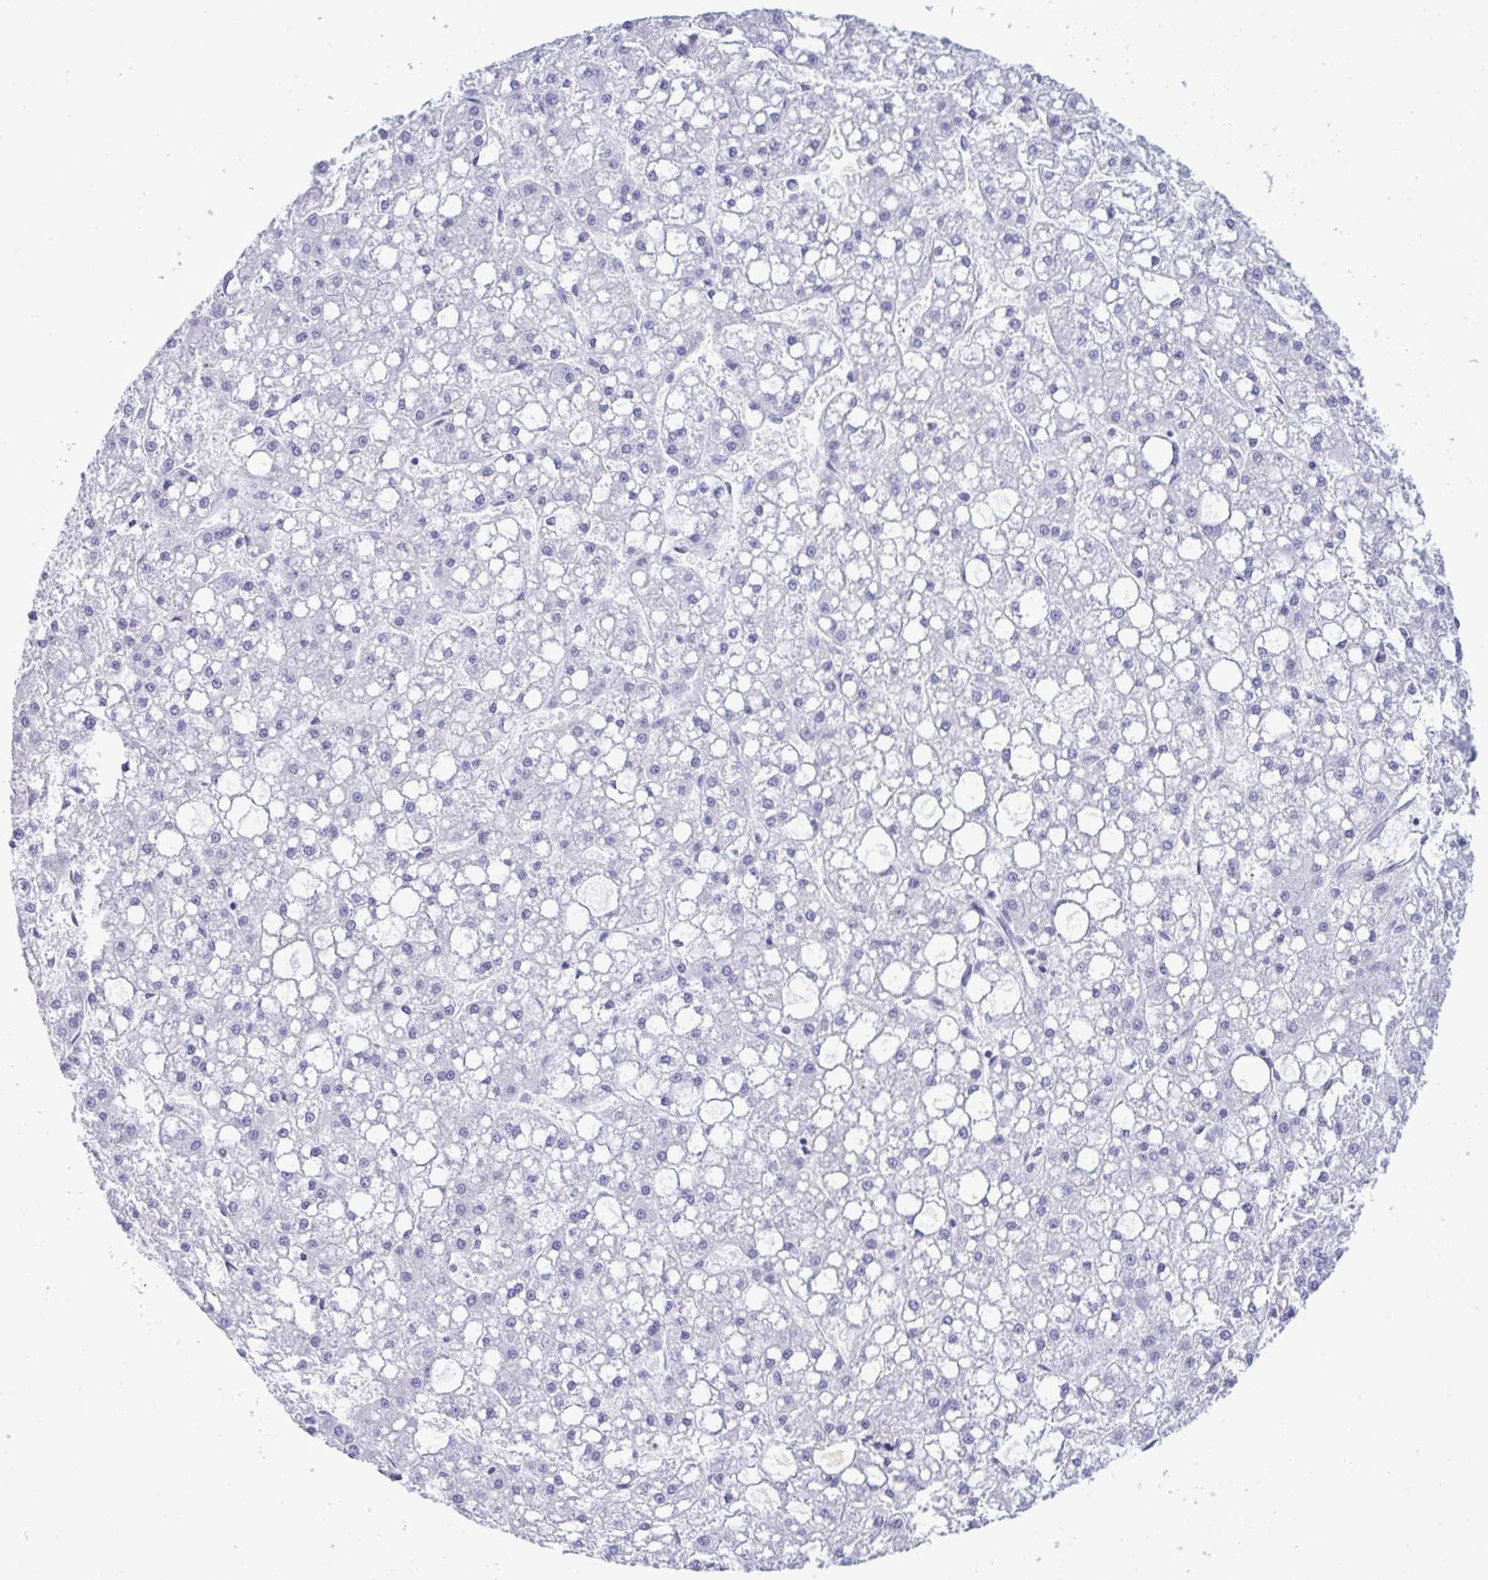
{"staining": {"intensity": "negative", "quantity": "none", "location": "none"}, "tissue": "liver cancer", "cell_type": "Tumor cells", "image_type": "cancer", "snomed": [{"axis": "morphology", "description": "Carcinoma, Hepatocellular, NOS"}, {"axis": "topography", "description": "Liver"}], "caption": "The photomicrograph displays no significant positivity in tumor cells of hepatocellular carcinoma (liver).", "gene": "ELN", "patient": {"sex": "male", "age": 67}}